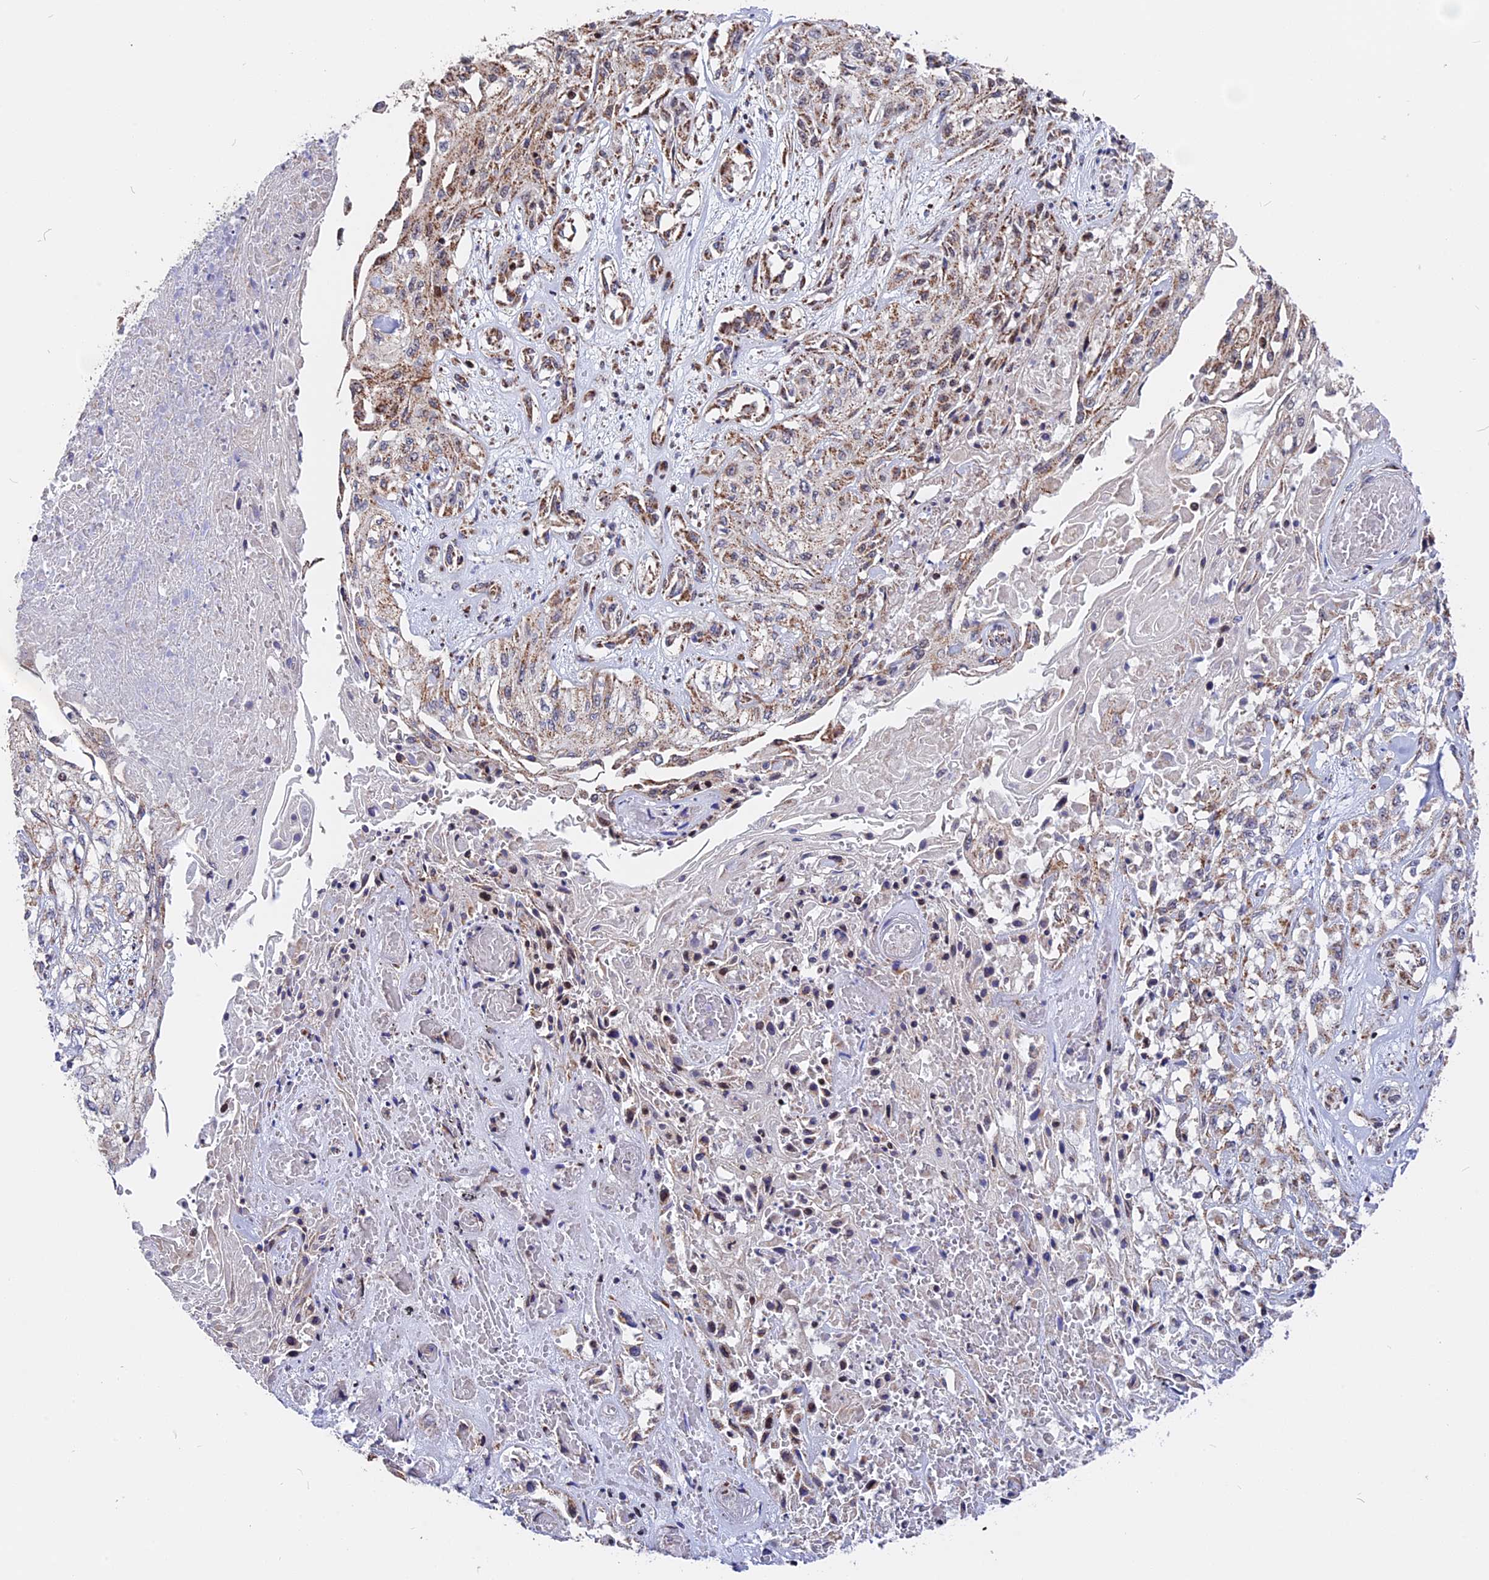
{"staining": {"intensity": "weak", "quantity": "25%-75%", "location": "cytoplasmic/membranous"}, "tissue": "skin cancer", "cell_type": "Tumor cells", "image_type": "cancer", "snomed": [{"axis": "morphology", "description": "Squamous cell carcinoma, NOS"}, {"axis": "morphology", "description": "Squamous cell carcinoma, metastatic, NOS"}, {"axis": "topography", "description": "Skin"}, {"axis": "topography", "description": "Lymph node"}], "caption": "Immunohistochemical staining of skin squamous cell carcinoma shows weak cytoplasmic/membranous protein staining in about 25%-75% of tumor cells.", "gene": "FAM174C", "patient": {"sex": "male", "age": 75}}